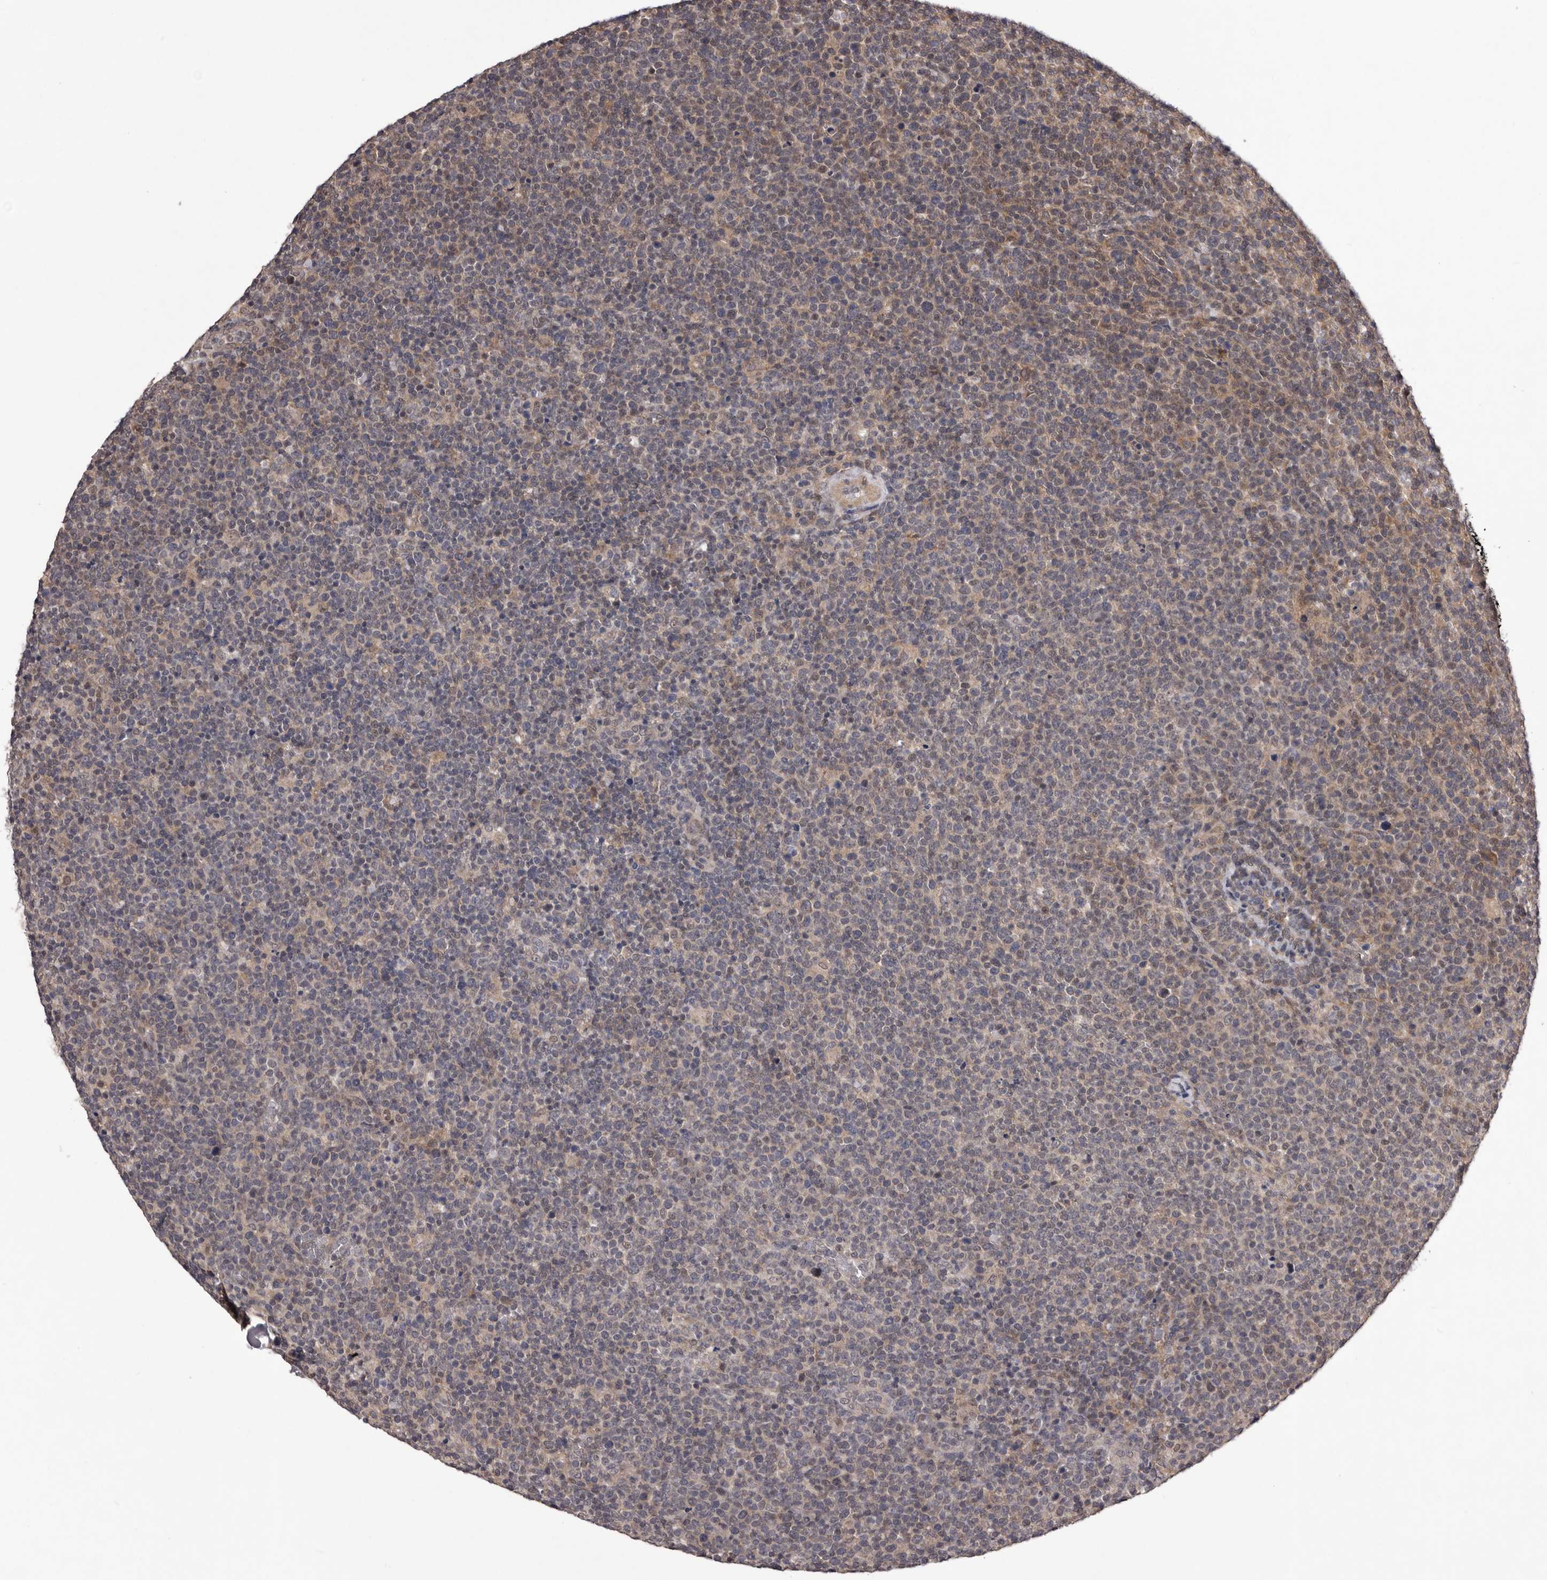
{"staining": {"intensity": "weak", "quantity": "<25%", "location": "cytoplasmic/membranous"}, "tissue": "lymphoma", "cell_type": "Tumor cells", "image_type": "cancer", "snomed": [{"axis": "morphology", "description": "Malignant lymphoma, non-Hodgkin's type, High grade"}, {"axis": "topography", "description": "Lymph node"}], "caption": "A high-resolution micrograph shows IHC staining of lymphoma, which reveals no significant staining in tumor cells. (Brightfield microscopy of DAB immunohistochemistry (IHC) at high magnification).", "gene": "CELF3", "patient": {"sex": "male", "age": 61}}